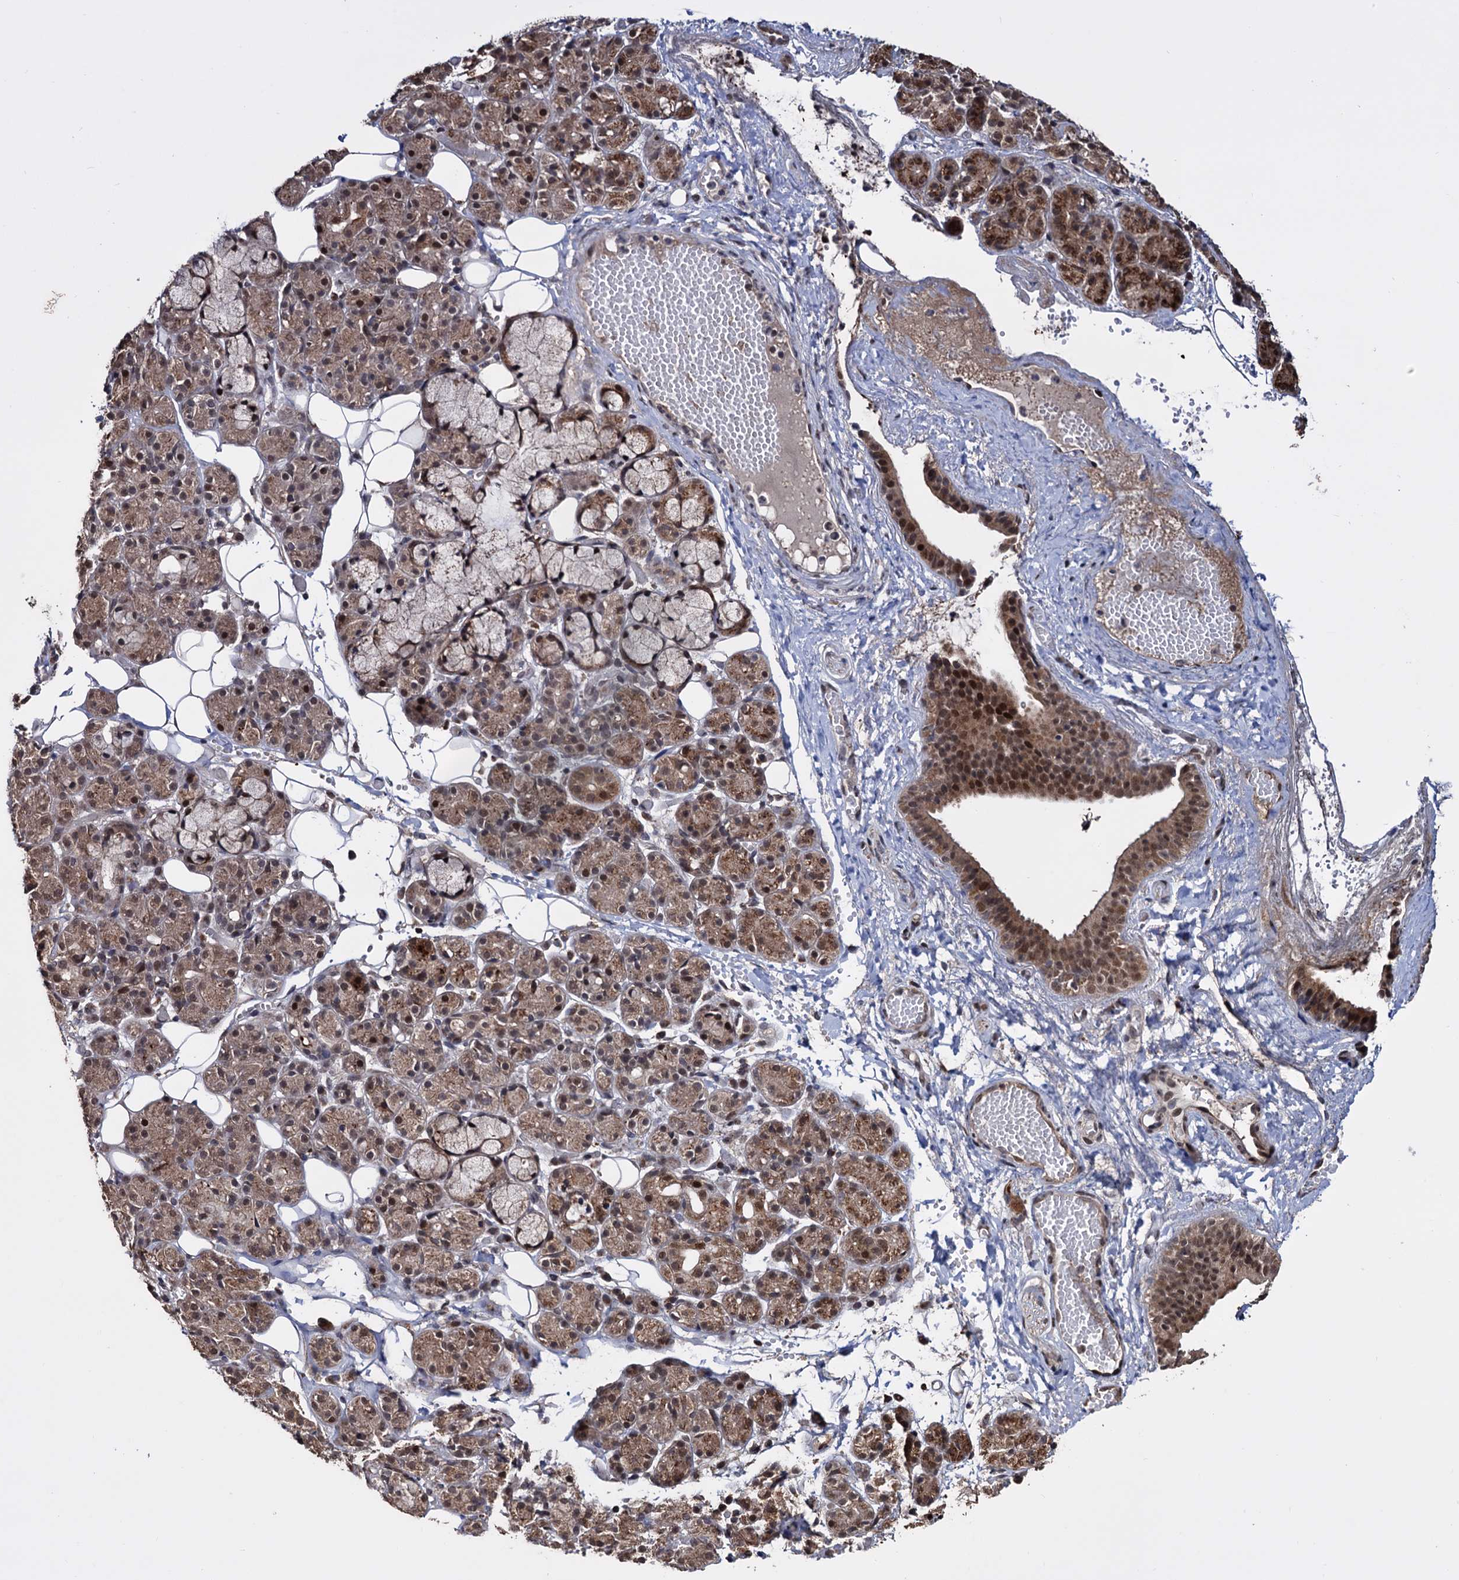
{"staining": {"intensity": "moderate", "quantity": ">75%", "location": "cytoplasmic/membranous,nuclear"}, "tissue": "salivary gland", "cell_type": "Glandular cells", "image_type": "normal", "snomed": [{"axis": "morphology", "description": "Normal tissue, NOS"}, {"axis": "topography", "description": "Salivary gland"}], "caption": "Salivary gland stained for a protein (brown) reveals moderate cytoplasmic/membranous,nuclear positive positivity in approximately >75% of glandular cells.", "gene": "KLF5", "patient": {"sex": "male", "age": 63}}